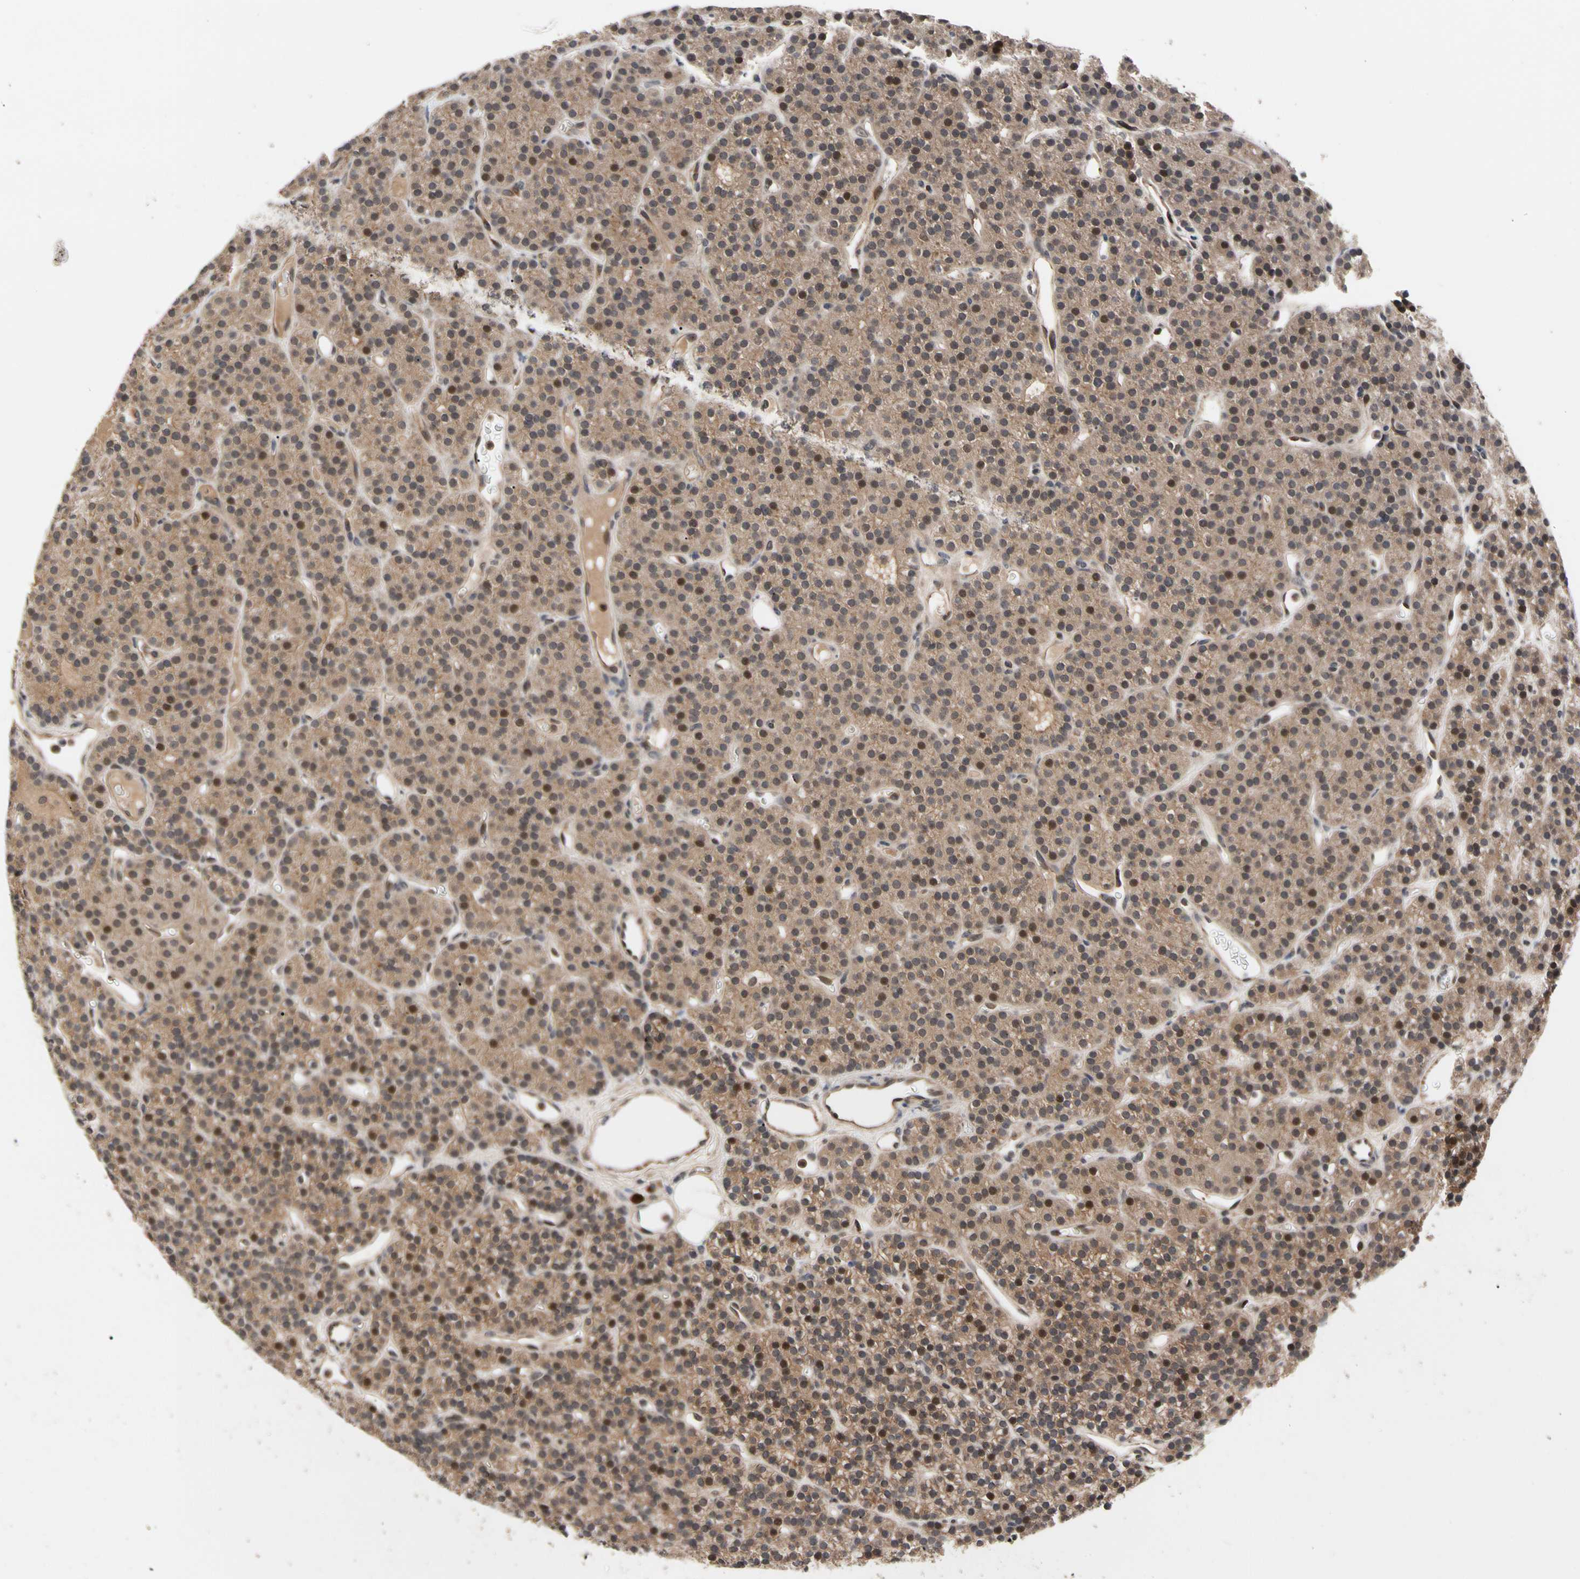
{"staining": {"intensity": "moderate", "quantity": ">75%", "location": "cytoplasmic/membranous,nuclear"}, "tissue": "parathyroid gland", "cell_type": "Glandular cells", "image_type": "normal", "snomed": [{"axis": "morphology", "description": "Normal tissue, NOS"}, {"axis": "morphology", "description": "Hyperplasia, NOS"}, {"axis": "topography", "description": "Parathyroid gland"}], "caption": "Moderate cytoplasmic/membranous,nuclear expression for a protein is identified in about >75% of glandular cells of benign parathyroid gland using immunohistochemistry (IHC).", "gene": "CYTIP", "patient": {"sex": "male", "age": 44}}